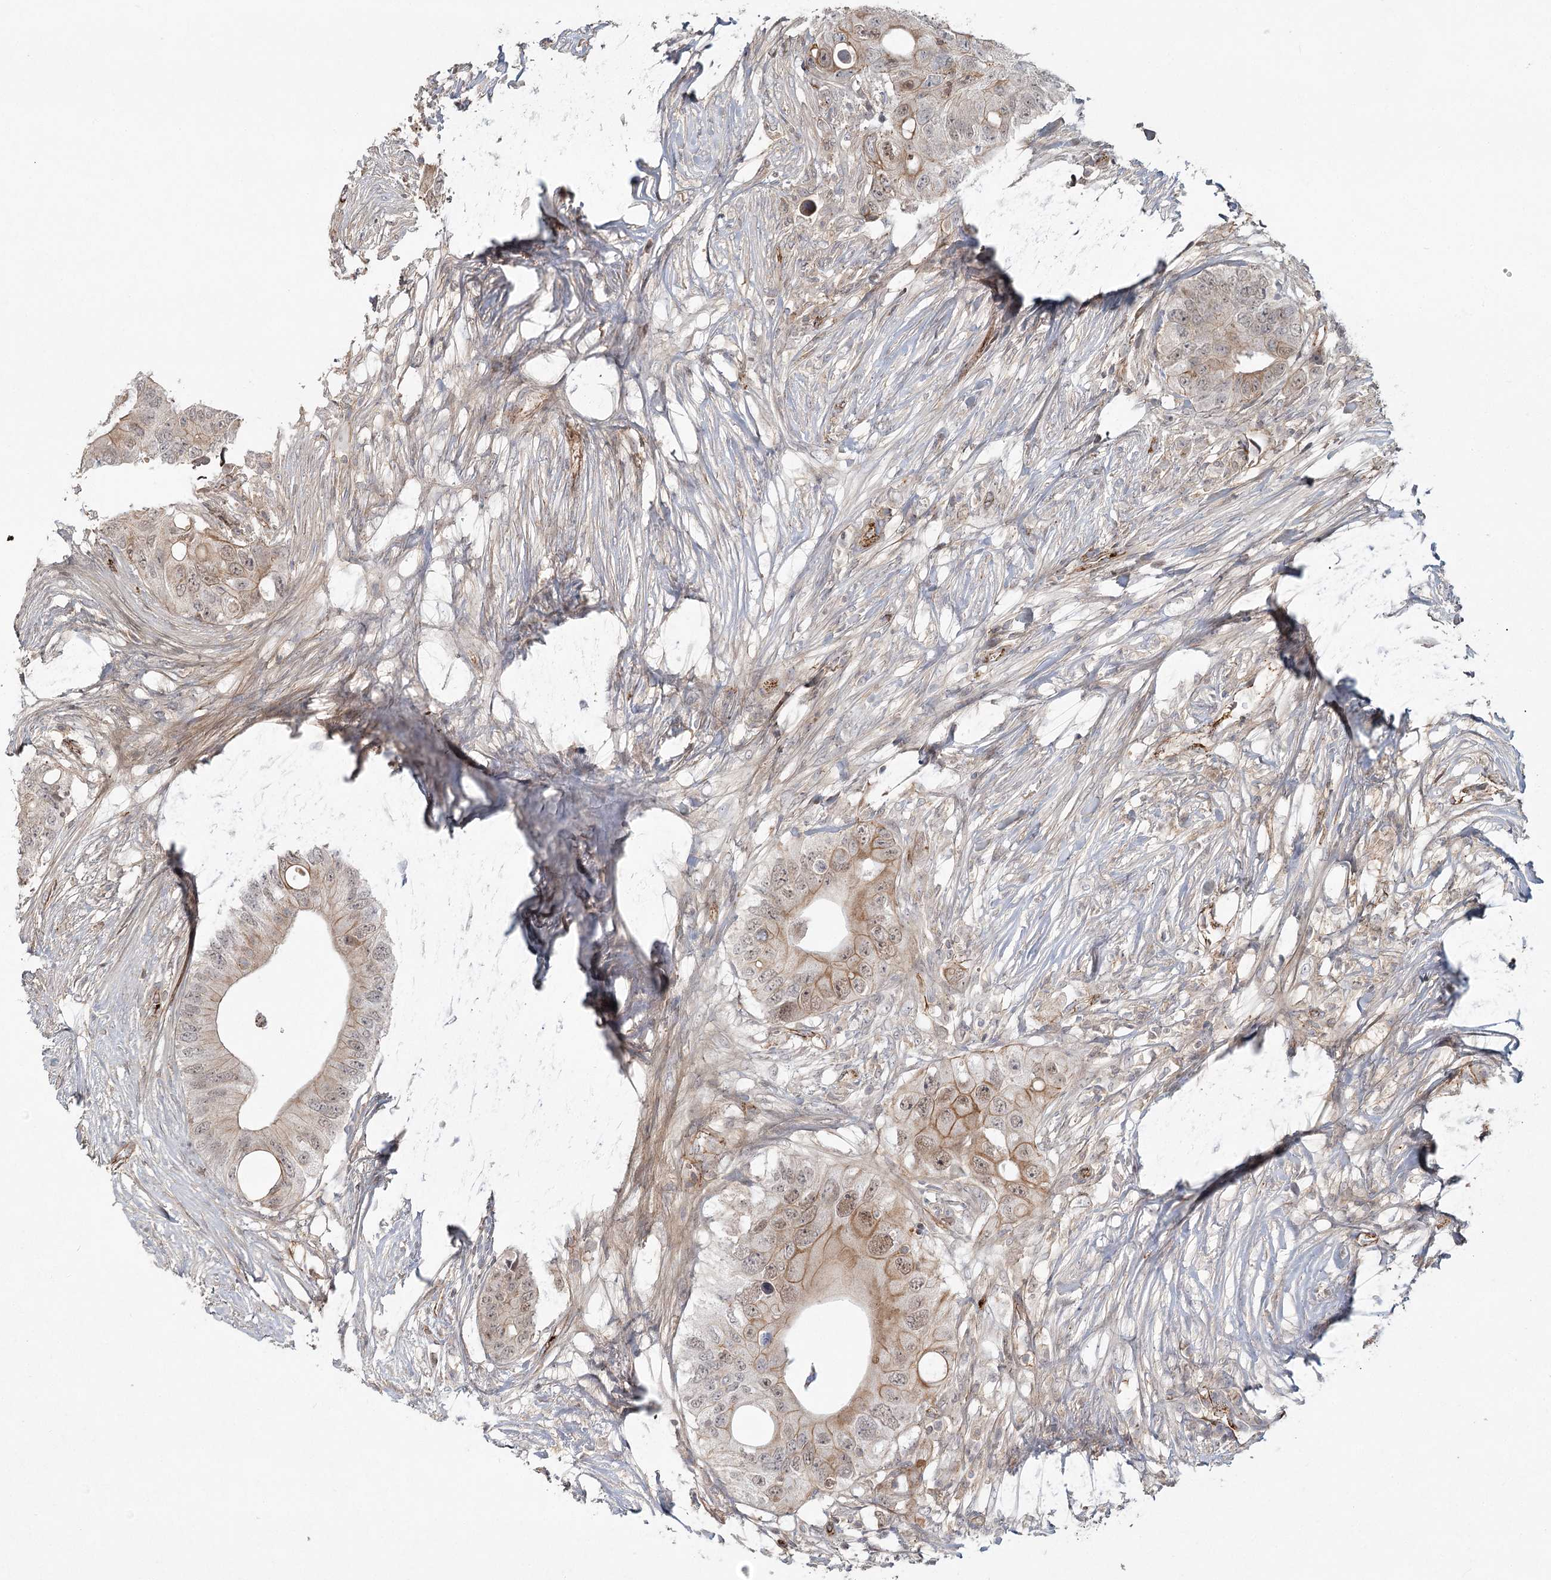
{"staining": {"intensity": "weak", "quantity": "25%-75%", "location": "cytoplasmic/membranous,nuclear"}, "tissue": "colorectal cancer", "cell_type": "Tumor cells", "image_type": "cancer", "snomed": [{"axis": "morphology", "description": "Adenocarcinoma, NOS"}, {"axis": "topography", "description": "Colon"}], "caption": "Protein expression analysis of human colorectal cancer (adenocarcinoma) reveals weak cytoplasmic/membranous and nuclear expression in approximately 25%-75% of tumor cells.", "gene": "KBTBD4", "patient": {"sex": "male", "age": 71}}